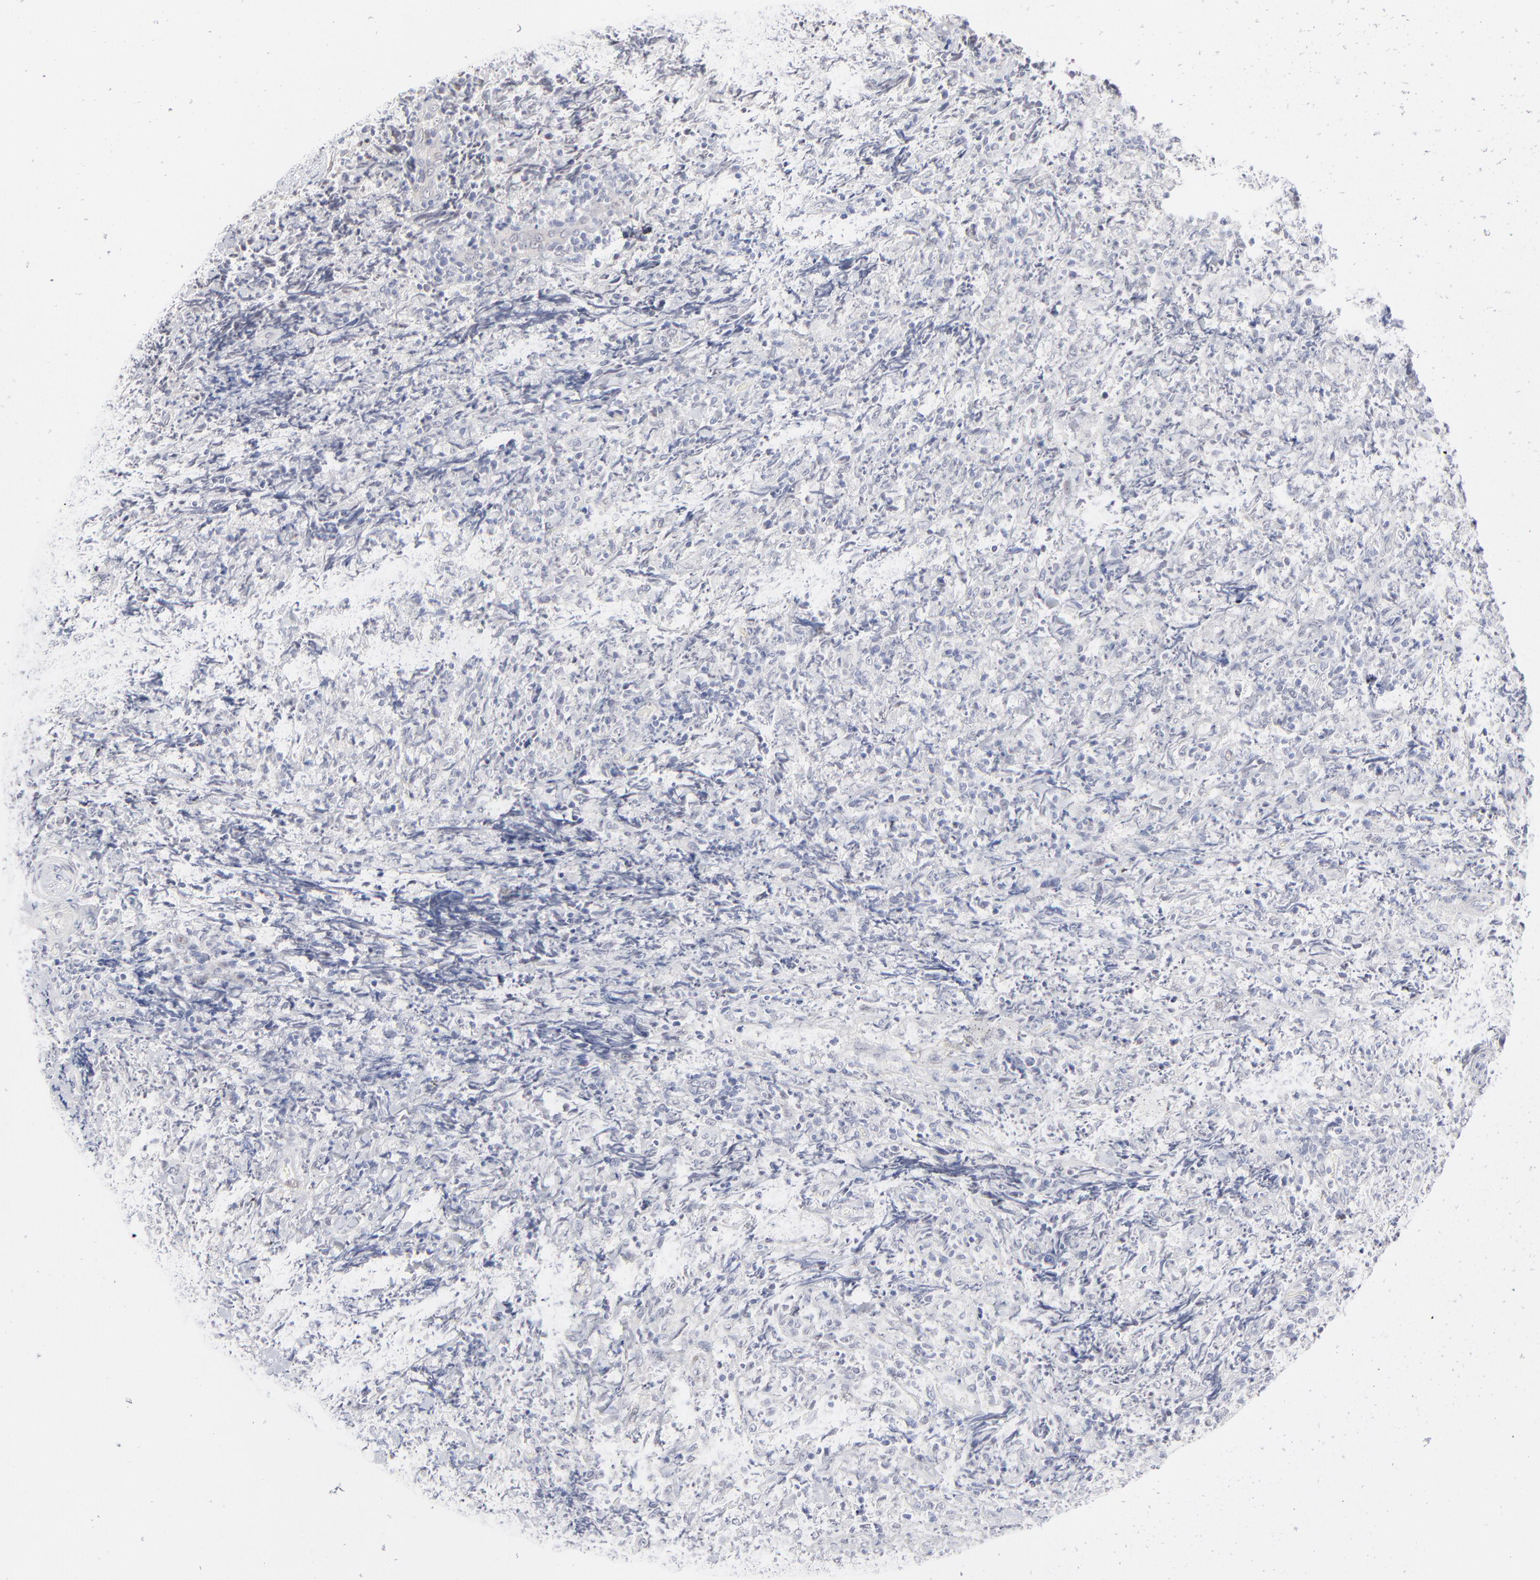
{"staining": {"intensity": "negative", "quantity": "none", "location": "none"}, "tissue": "lymphoma", "cell_type": "Tumor cells", "image_type": "cancer", "snomed": [{"axis": "morphology", "description": "Malignant lymphoma, non-Hodgkin's type, High grade"}, {"axis": "topography", "description": "Tonsil"}], "caption": "High power microscopy histopathology image of an immunohistochemistry micrograph of lymphoma, revealing no significant staining in tumor cells.", "gene": "RBM3", "patient": {"sex": "female", "age": 36}}